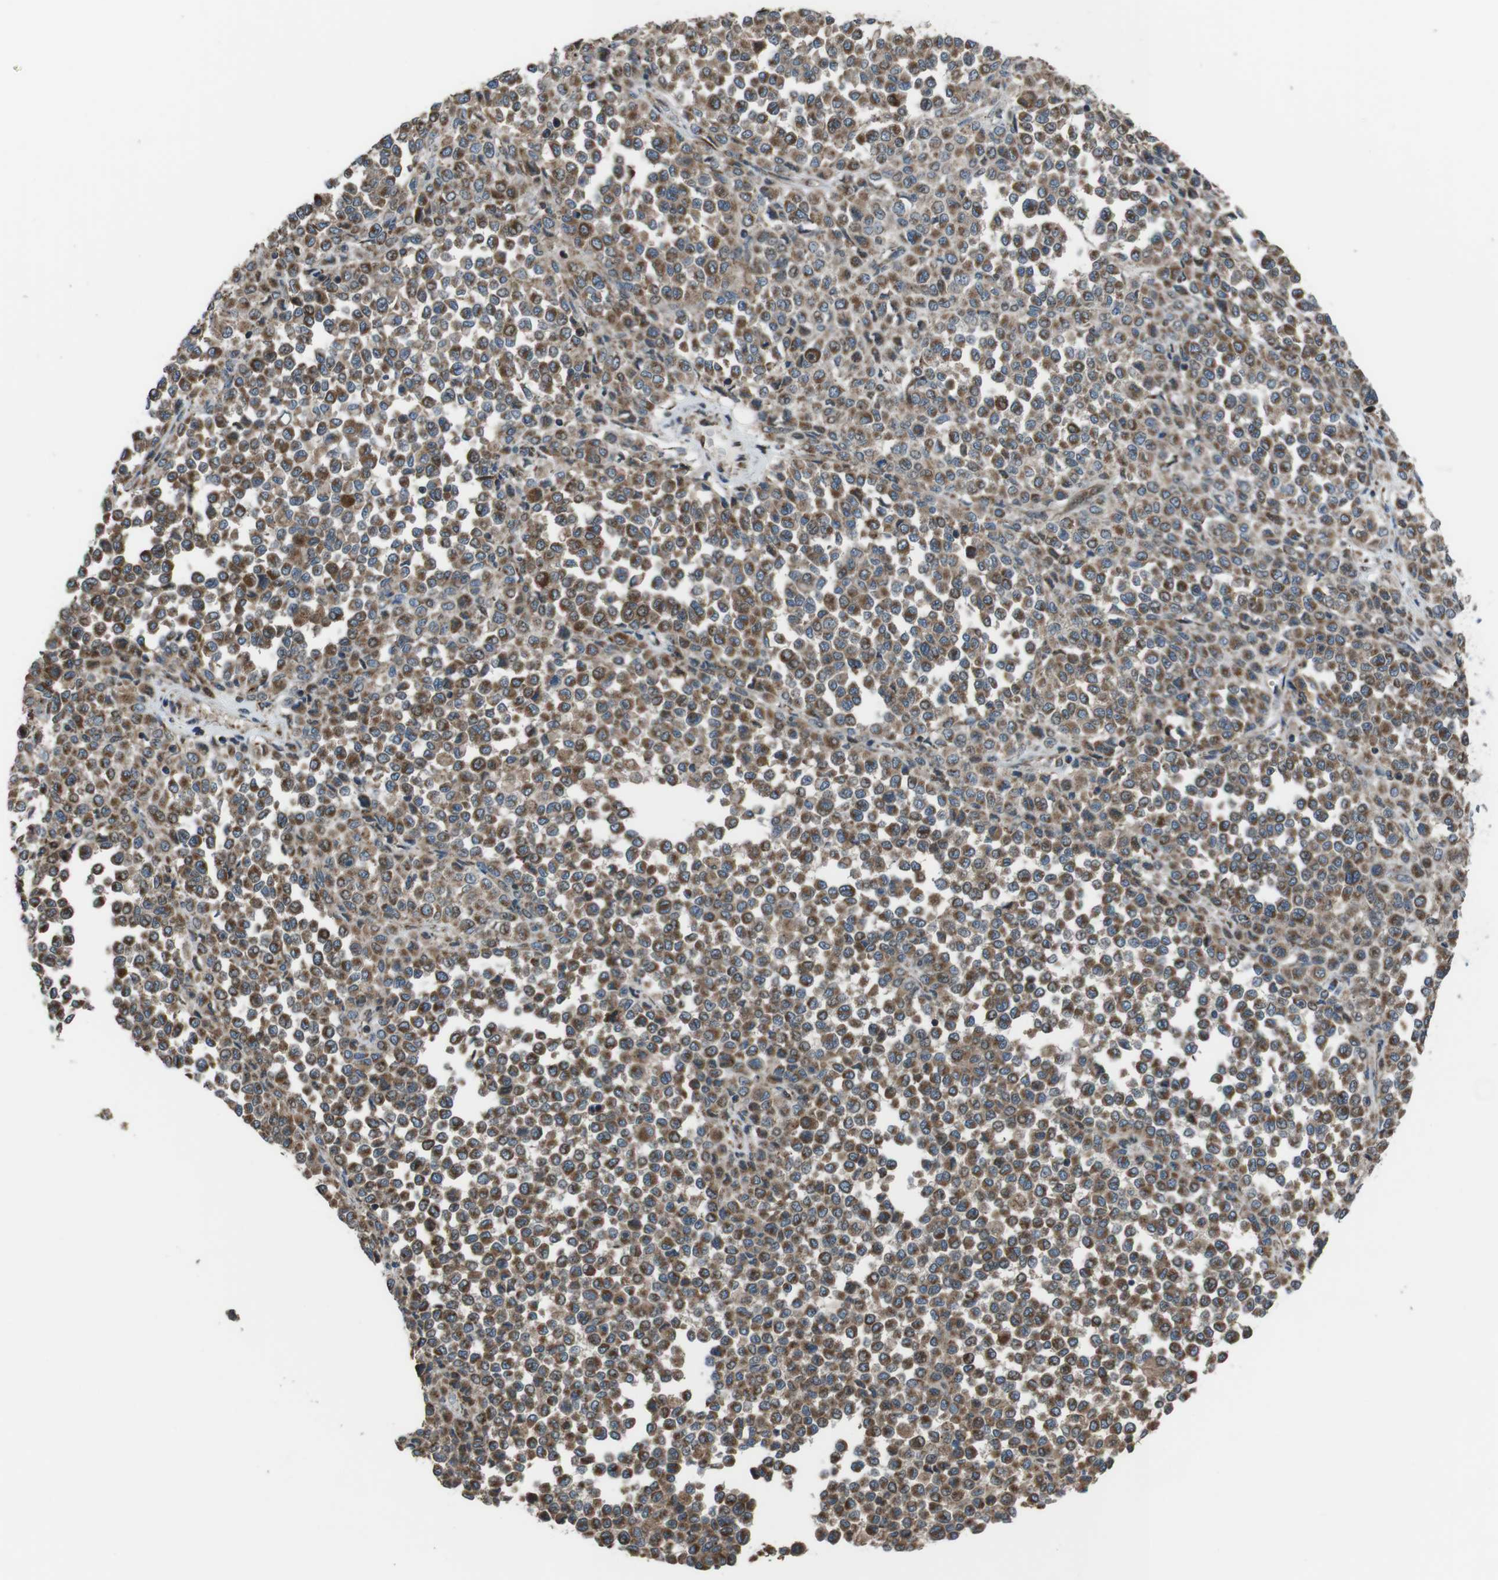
{"staining": {"intensity": "moderate", "quantity": ">75%", "location": "cytoplasmic/membranous"}, "tissue": "melanoma", "cell_type": "Tumor cells", "image_type": "cancer", "snomed": [{"axis": "morphology", "description": "Malignant melanoma, Metastatic site"}, {"axis": "topography", "description": "Pancreas"}], "caption": "Malignant melanoma (metastatic site) stained with a protein marker reveals moderate staining in tumor cells.", "gene": "GIMAP8", "patient": {"sex": "female", "age": 30}}